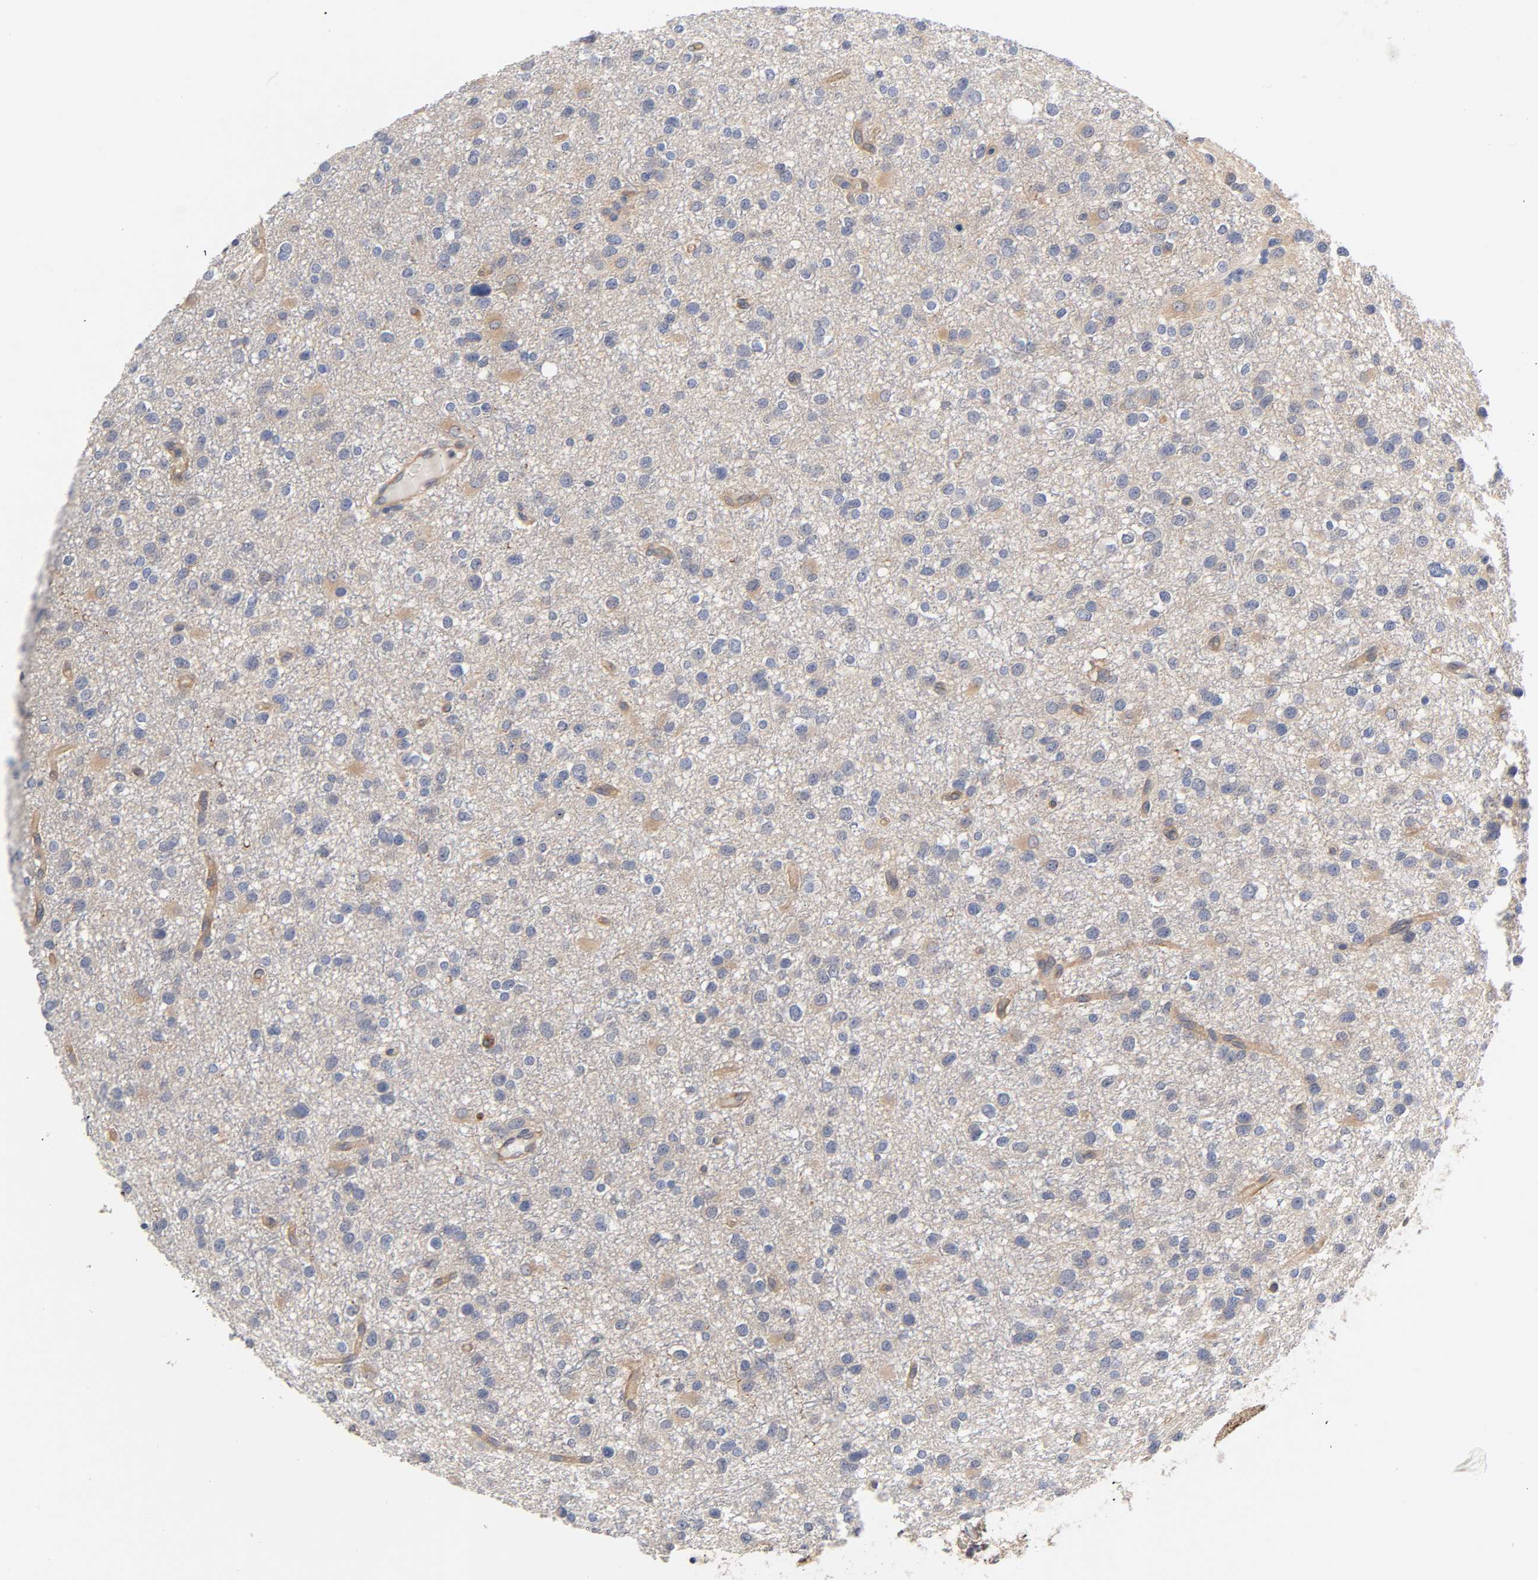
{"staining": {"intensity": "weak", "quantity": "<25%", "location": "cytoplasmic/membranous"}, "tissue": "glioma", "cell_type": "Tumor cells", "image_type": "cancer", "snomed": [{"axis": "morphology", "description": "Glioma, malignant, Low grade"}, {"axis": "topography", "description": "Brain"}], "caption": "A photomicrograph of human malignant glioma (low-grade) is negative for staining in tumor cells.", "gene": "RAB13", "patient": {"sex": "male", "age": 42}}